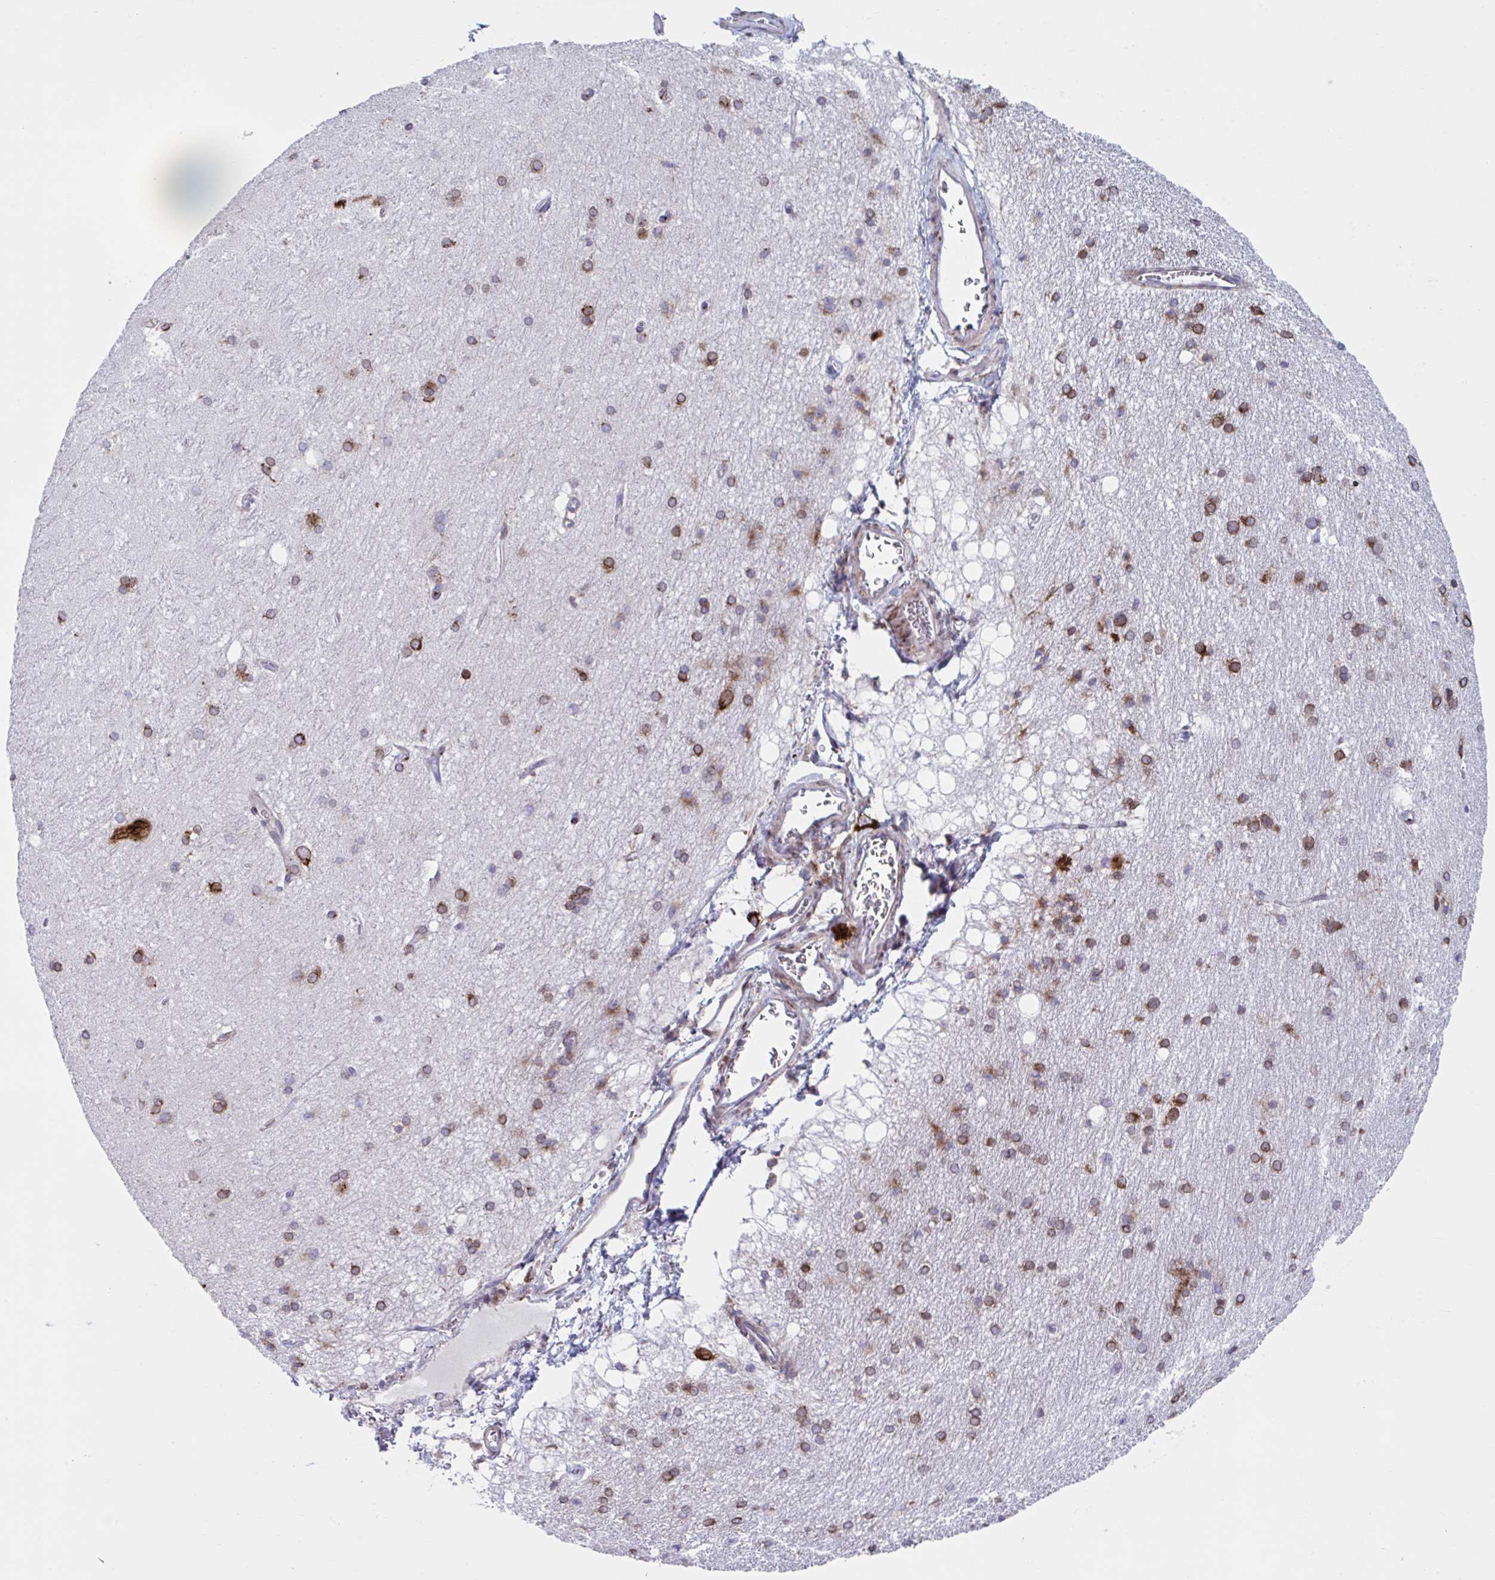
{"staining": {"intensity": "moderate", "quantity": "25%-75%", "location": "cytoplasmic/membranous"}, "tissue": "hippocampus", "cell_type": "Glial cells", "image_type": "normal", "snomed": [{"axis": "morphology", "description": "Normal tissue, NOS"}, {"axis": "topography", "description": "Cerebral cortex"}, {"axis": "topography", "description": "Hippocampus"}], "caption": "Protein expression analysis of normal hippocampus demonstrates moderate cytoplasmic/membranous staining in about 25%-75% of glial cells.", "gene": "RFK", "patient": {"sex": "female", "age": 19}}